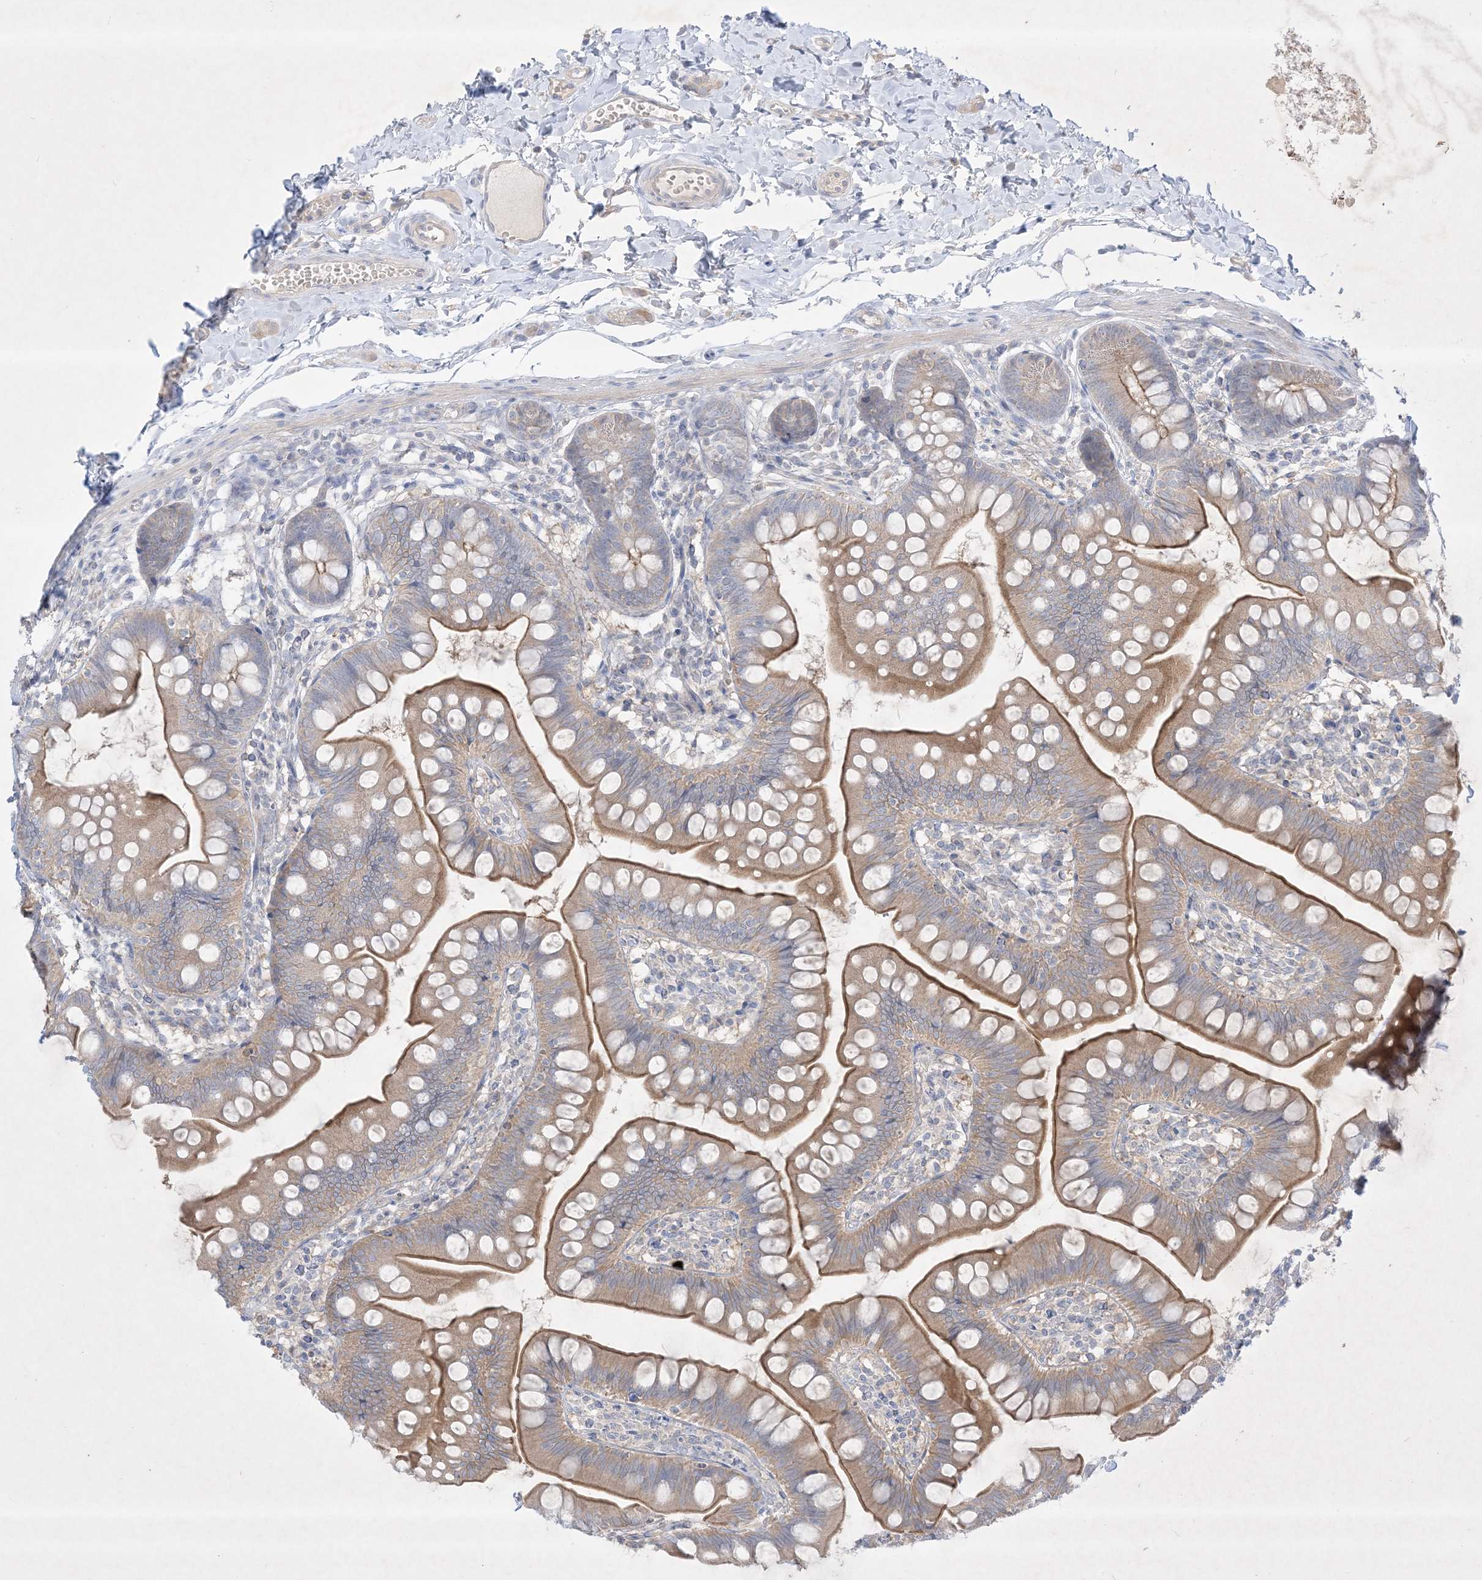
{"staining": {"intensity": "moderate", "quantity": ">75%", "location": "cytoplasmic/membranous"}, "tissue": "small intestine", "cell_type": "Glandular cells", "image_type": "normal", "snomed": [{"axis": "morphology", "description": "Normal tissue, NOS"}, {"axis": "topography", "description": "Small intestine"}], "caption": "An IHC image of normal tissue is shown. Protein staining in brown highlights moderate cytoplasmic/membranous positivity in small intestine within glandular cells.", "gene": "PLEKHA3", "patient": {"sex": "male", "age": 7}}